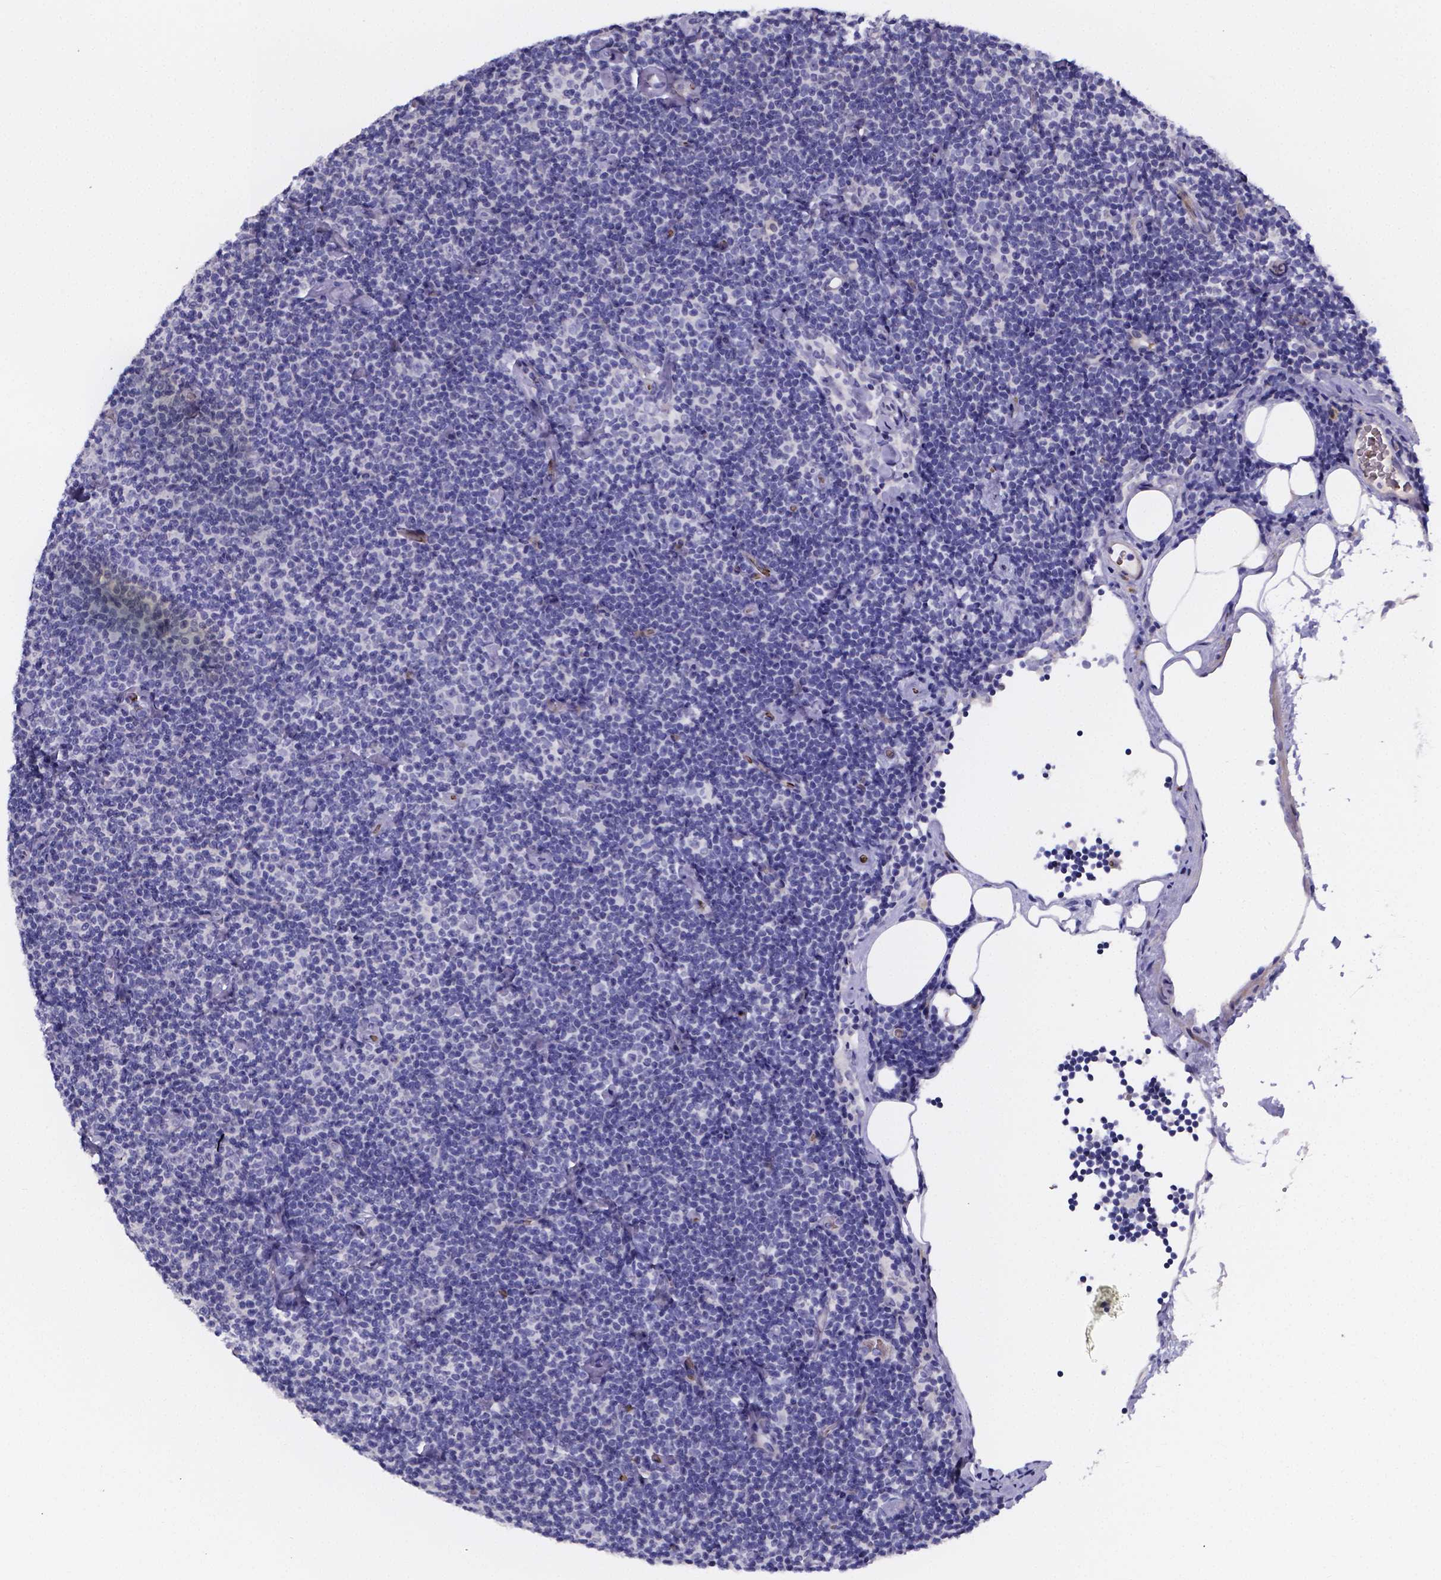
{"staining": {"intensity": "negative", "quantity": "none", "location": "none"}, "tissue": "lymphoma", "cell_type": "Tumor cells", "image_type": "cancer", "snomed": [{"axis": "morphology", "description": "Malignant lymphoma, non-Hodgkin's type, Low grade"}, {"axis": "topography", "description": "Lymph node"}], "caption": "IHC micrograph of human lymphoma stained for a protein (brown), which exhibits no expression in tumor cells.", "gene": "GABRA3", "patient": {"sex": "male", "age": 81}}